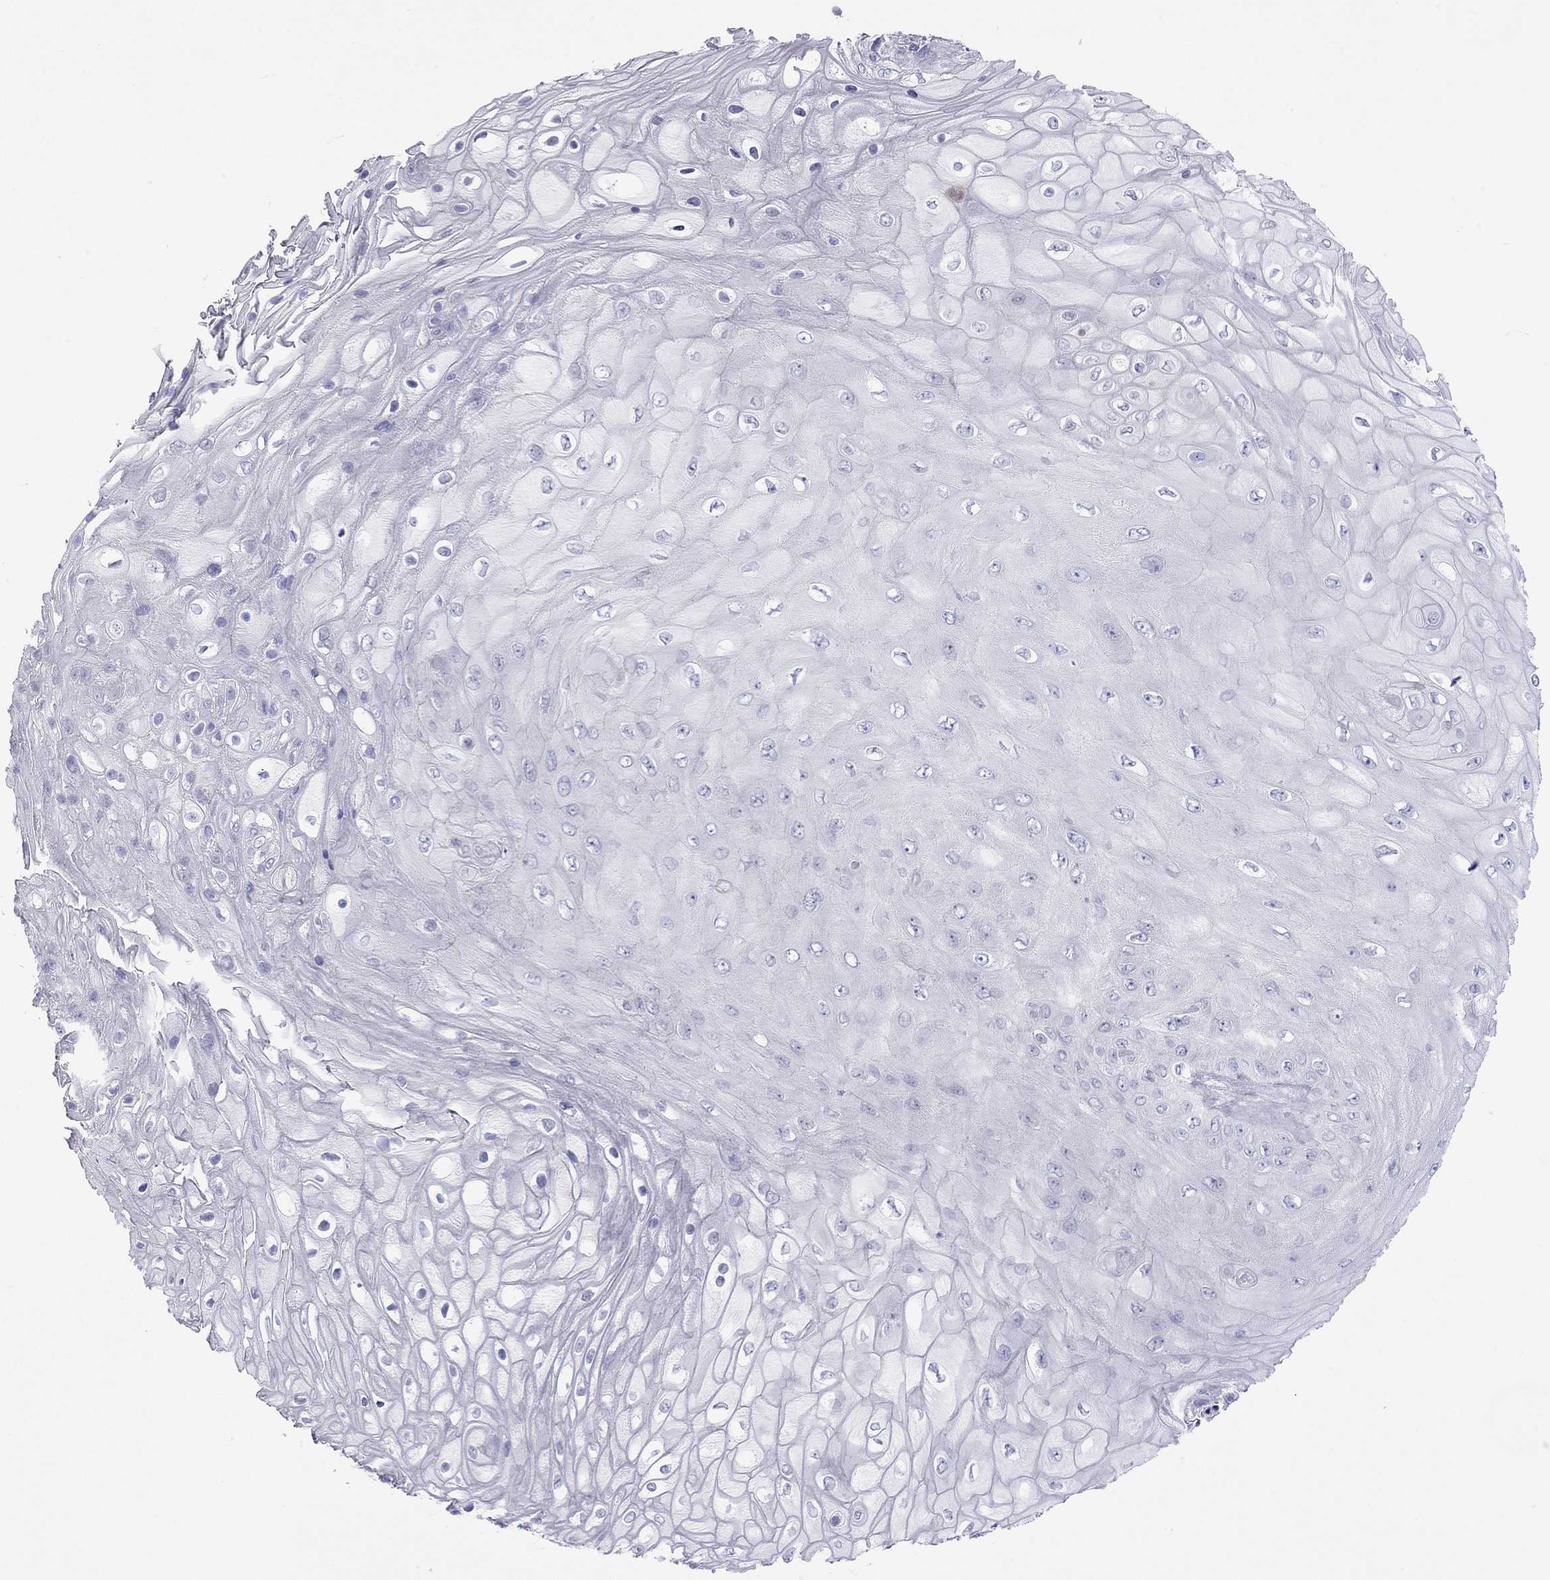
{"staining": {"intensity": "negative", "quantity": "none", "location": "none"}, "tissue": "skin cancer", "cell_type": "Tumor cells", "image_type": "cancer", "snomed": [{"axis": "morphology", "description": "Squamous cell carcinoma, NOS"}, {"axis": "topography", "description": "Skin"}], "caption": "Tumor cells show no significant positivity in squamous cell carcinoma (skin).", "gene": "SH2D2A", "patient": {"sex": "male", "age": 62}}